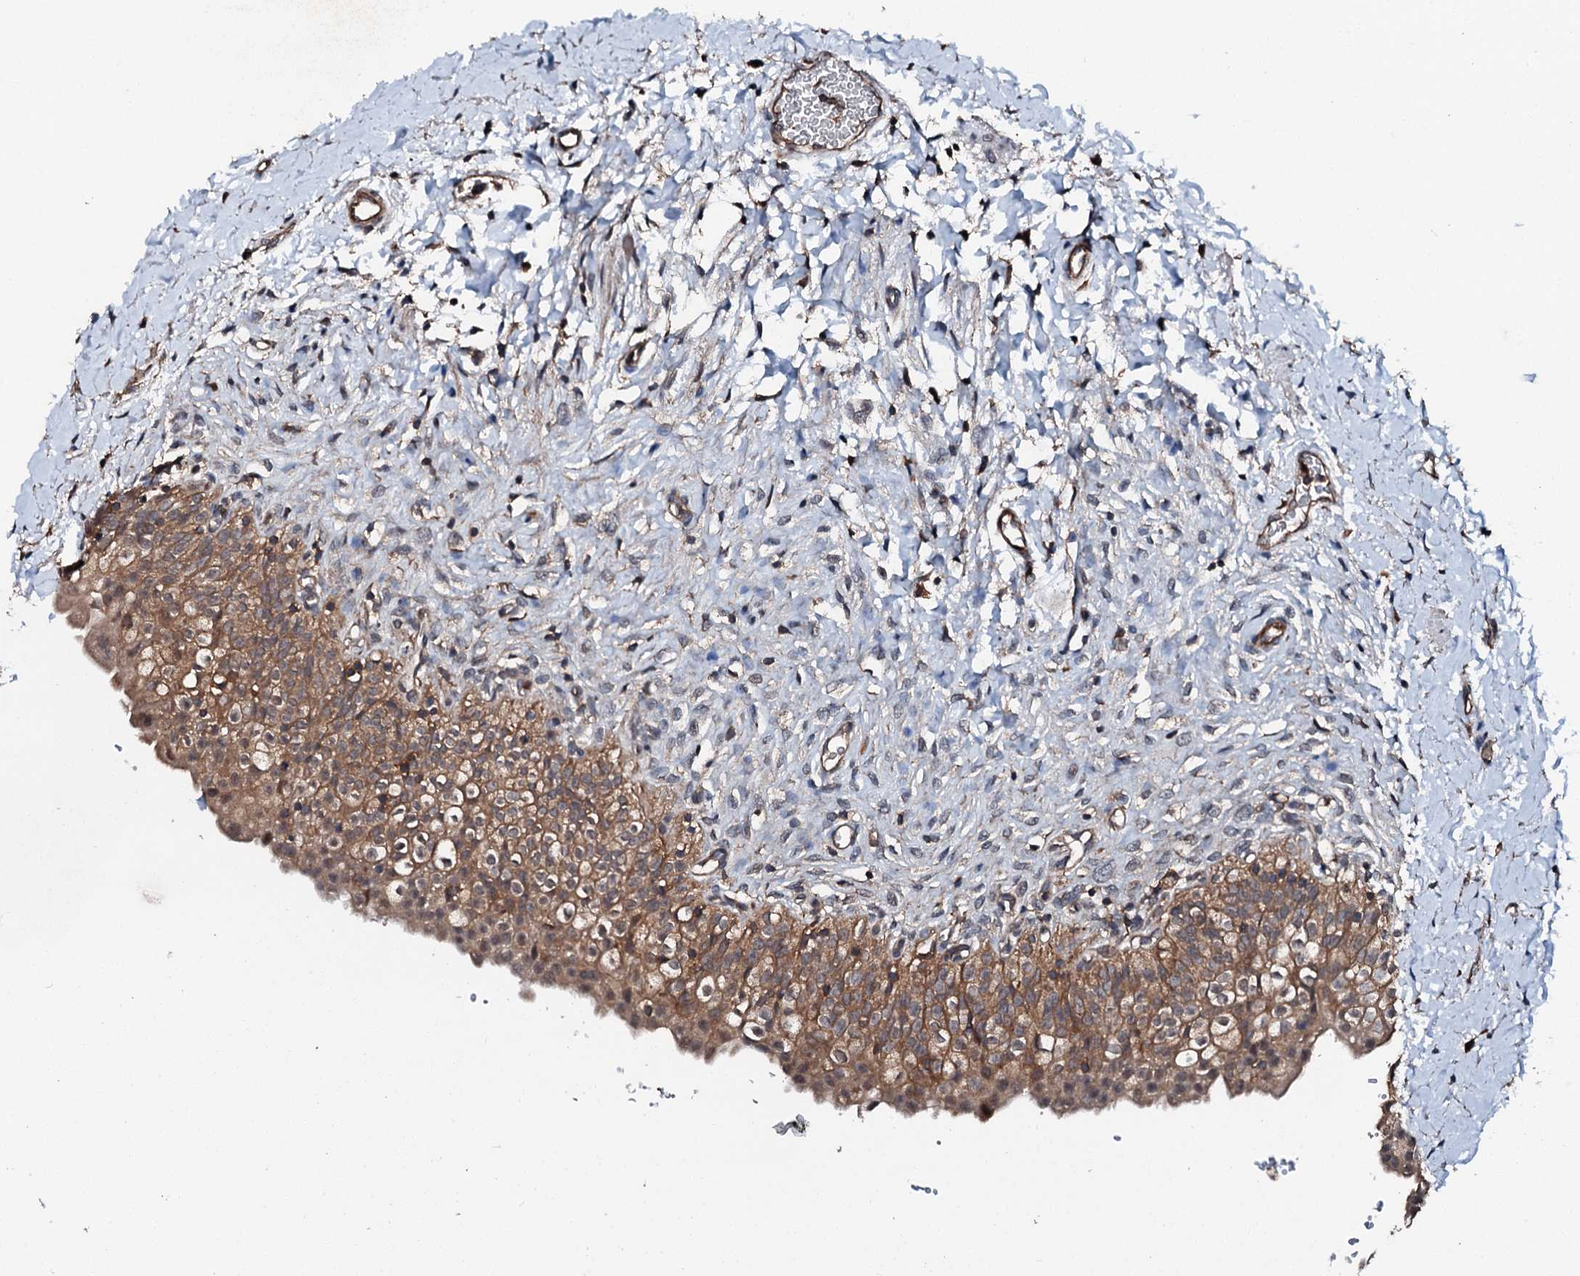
{"staining": {"intensity": "moderate", "quantity": ">75%", "location": "cytoplasmic/membranous"}, "tissue": "urinary bladder", "cell_type": "Urothelial cells", "image_type": "normal", "snomed": [{"axis": "morphology", "description": "Normal tissue, NOS"}, {"axis": "topography", "description": "Urinary bladder"}], "caption": "This is a photomicrograph of immunohistochemistry (IHC) staining of normal urinary bladder, which shows moderate positivity in the cytoplasmic/membranous of urothelial cells.", "gene": "FGD4", "patient": {"sex": "male", "age": 55}}